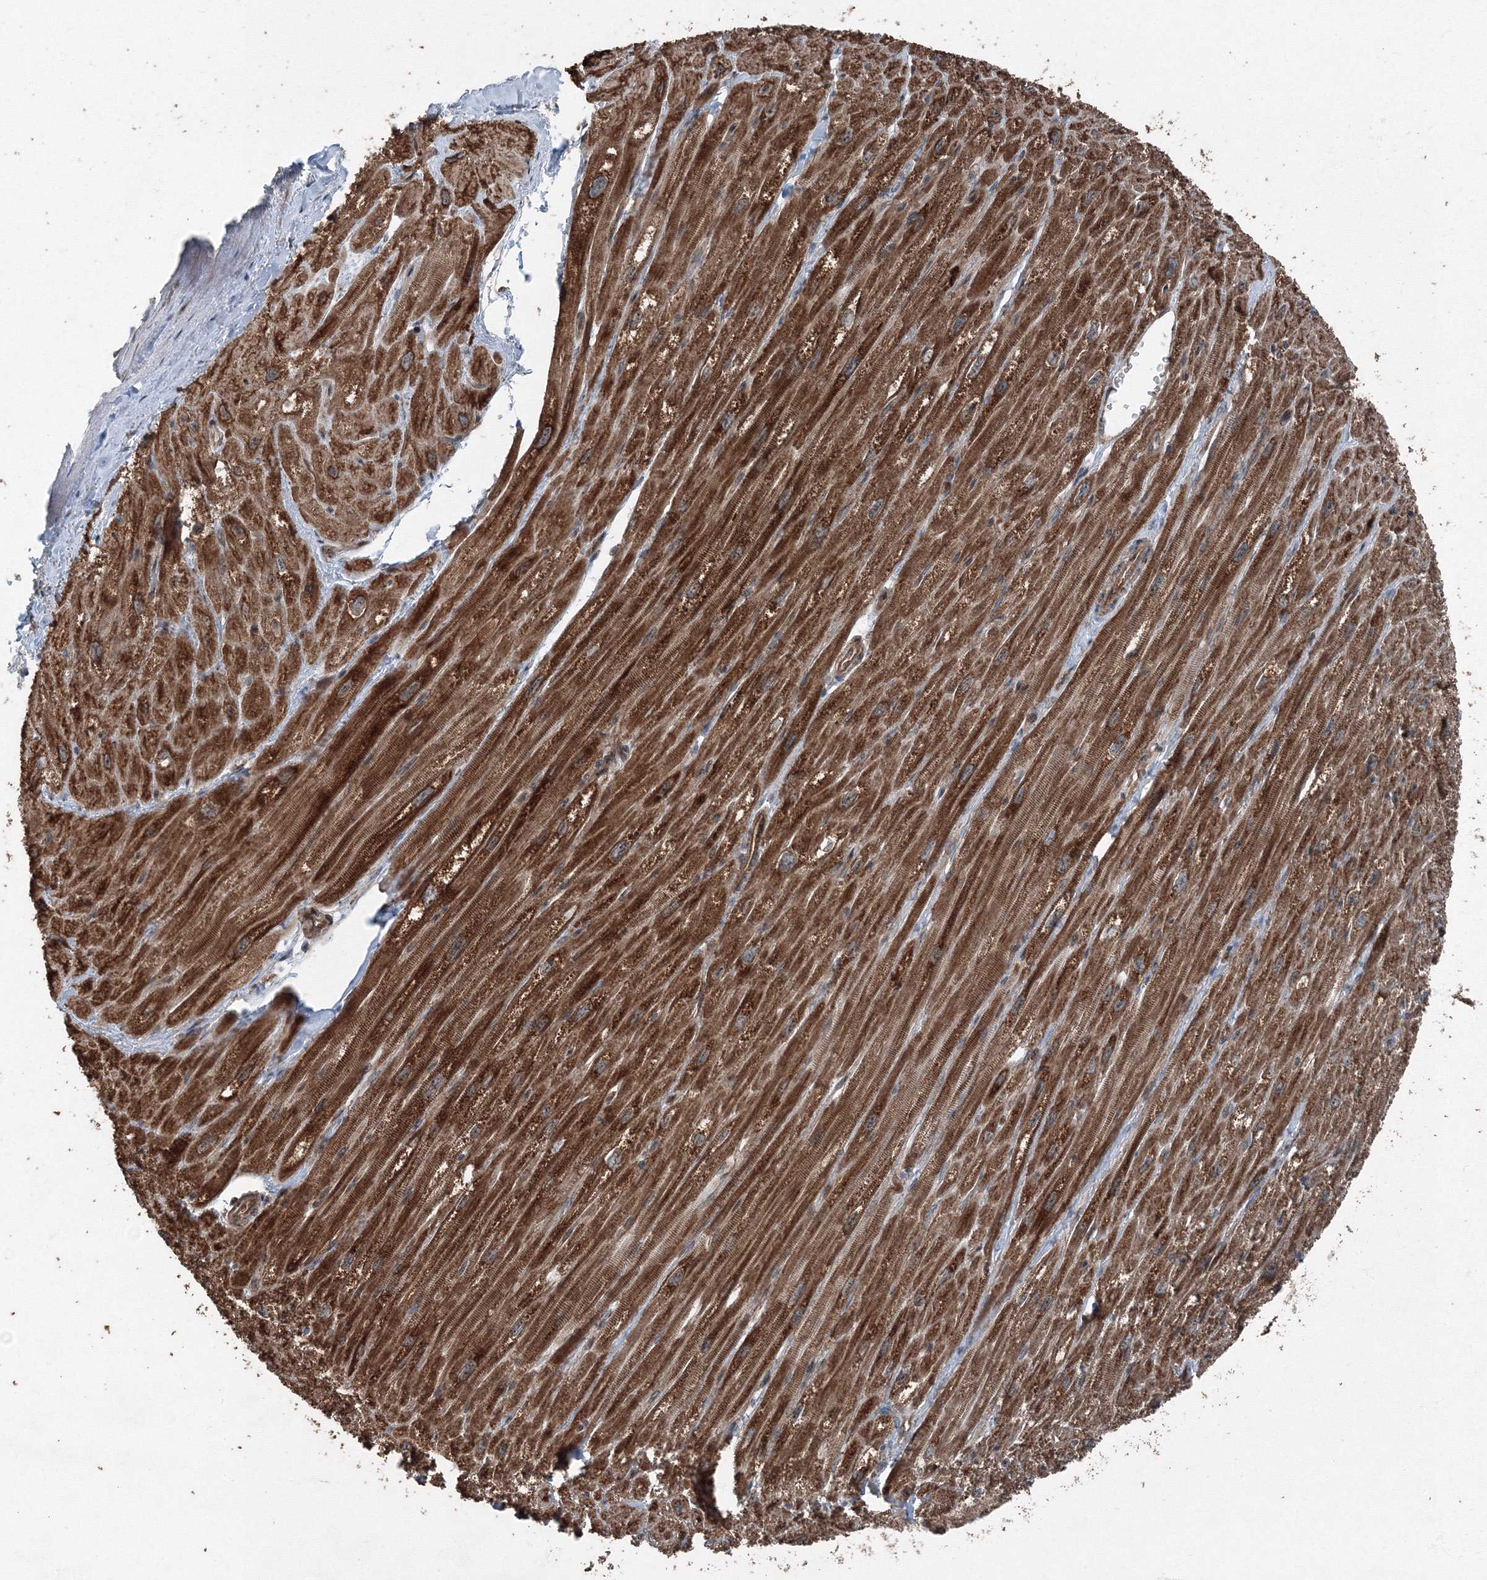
{"staining": {"intensity": "strong", "quantity": ">75%", "location": "cytoplasmic/membranous"}, "tissue": "heart muscle", "cell_type": "Cardiomyocytes", "image_type": "normal", "snomed": [{"axis": "morphology", "description": "Normal tissue, NOS"}, {"axis": "topography", "description": "Heart"}], "caption": "Strong cytoplasmic/membranous protein positivity is seen in about >75% of cardiomyocytes in heart muscle. The staining was performed using DAB, with brown indicating positive protein expression. Nuclei are stained blue with hematoxylin.", "gene": "AASDH", "patient": {"sex": "male", "age": 50}}